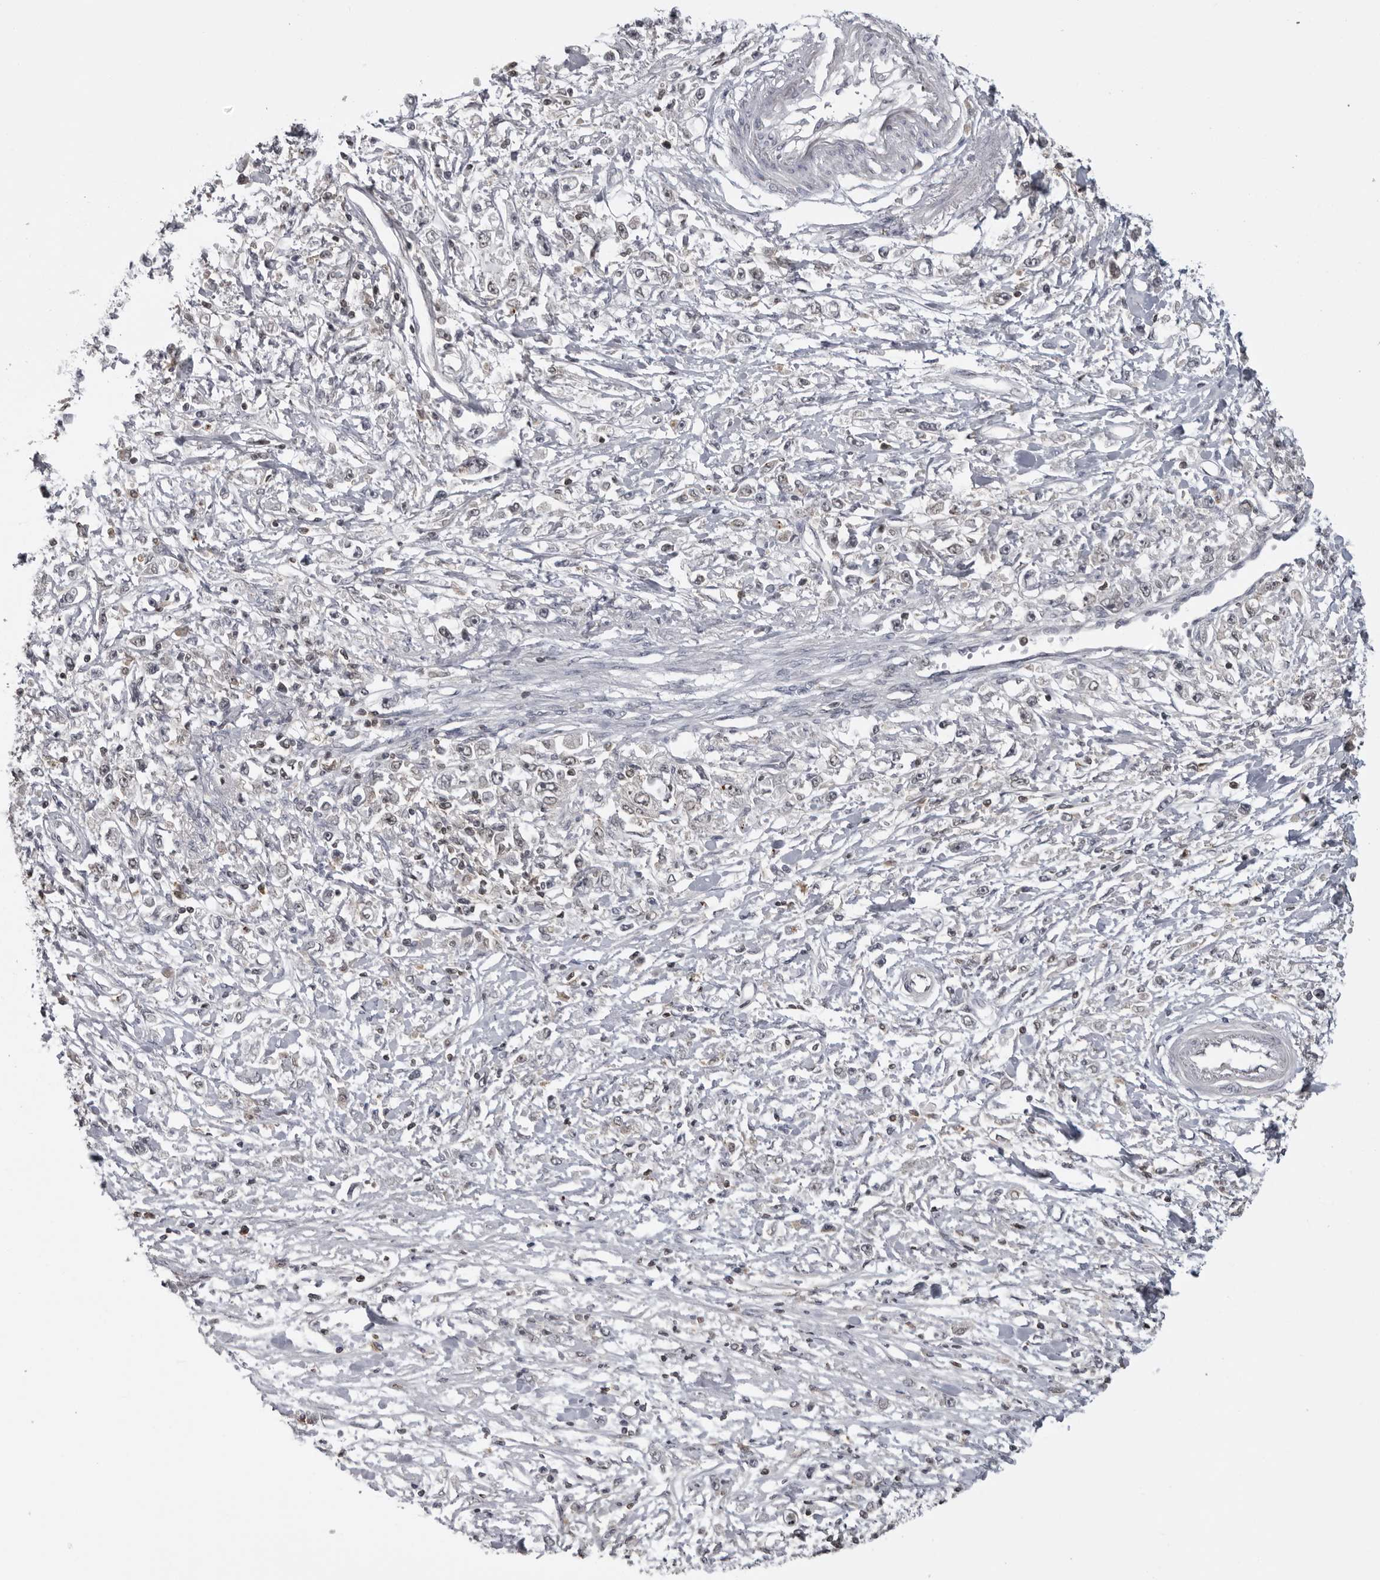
{"staining": {"intensity": "negative", "quantity": "none", "location": "none"}, "tissue": "stomach cancer", "cell_type": "Tumor cells", "image_type": "cancer", "snomed": [{"axis": "morphology", "description": "Adenocarcinoma, NOS"}, {"axis": "topography", "description": "Stomach"}], "caption": "DAB (3,3'-diaminobenzidine) immunohistochemical staining of human stomach cancer (adenocarcinoma) shows no significant expression in tumor cells.", "gene": "PDCL3", "patient": {"sex": "female", "age": 59}}